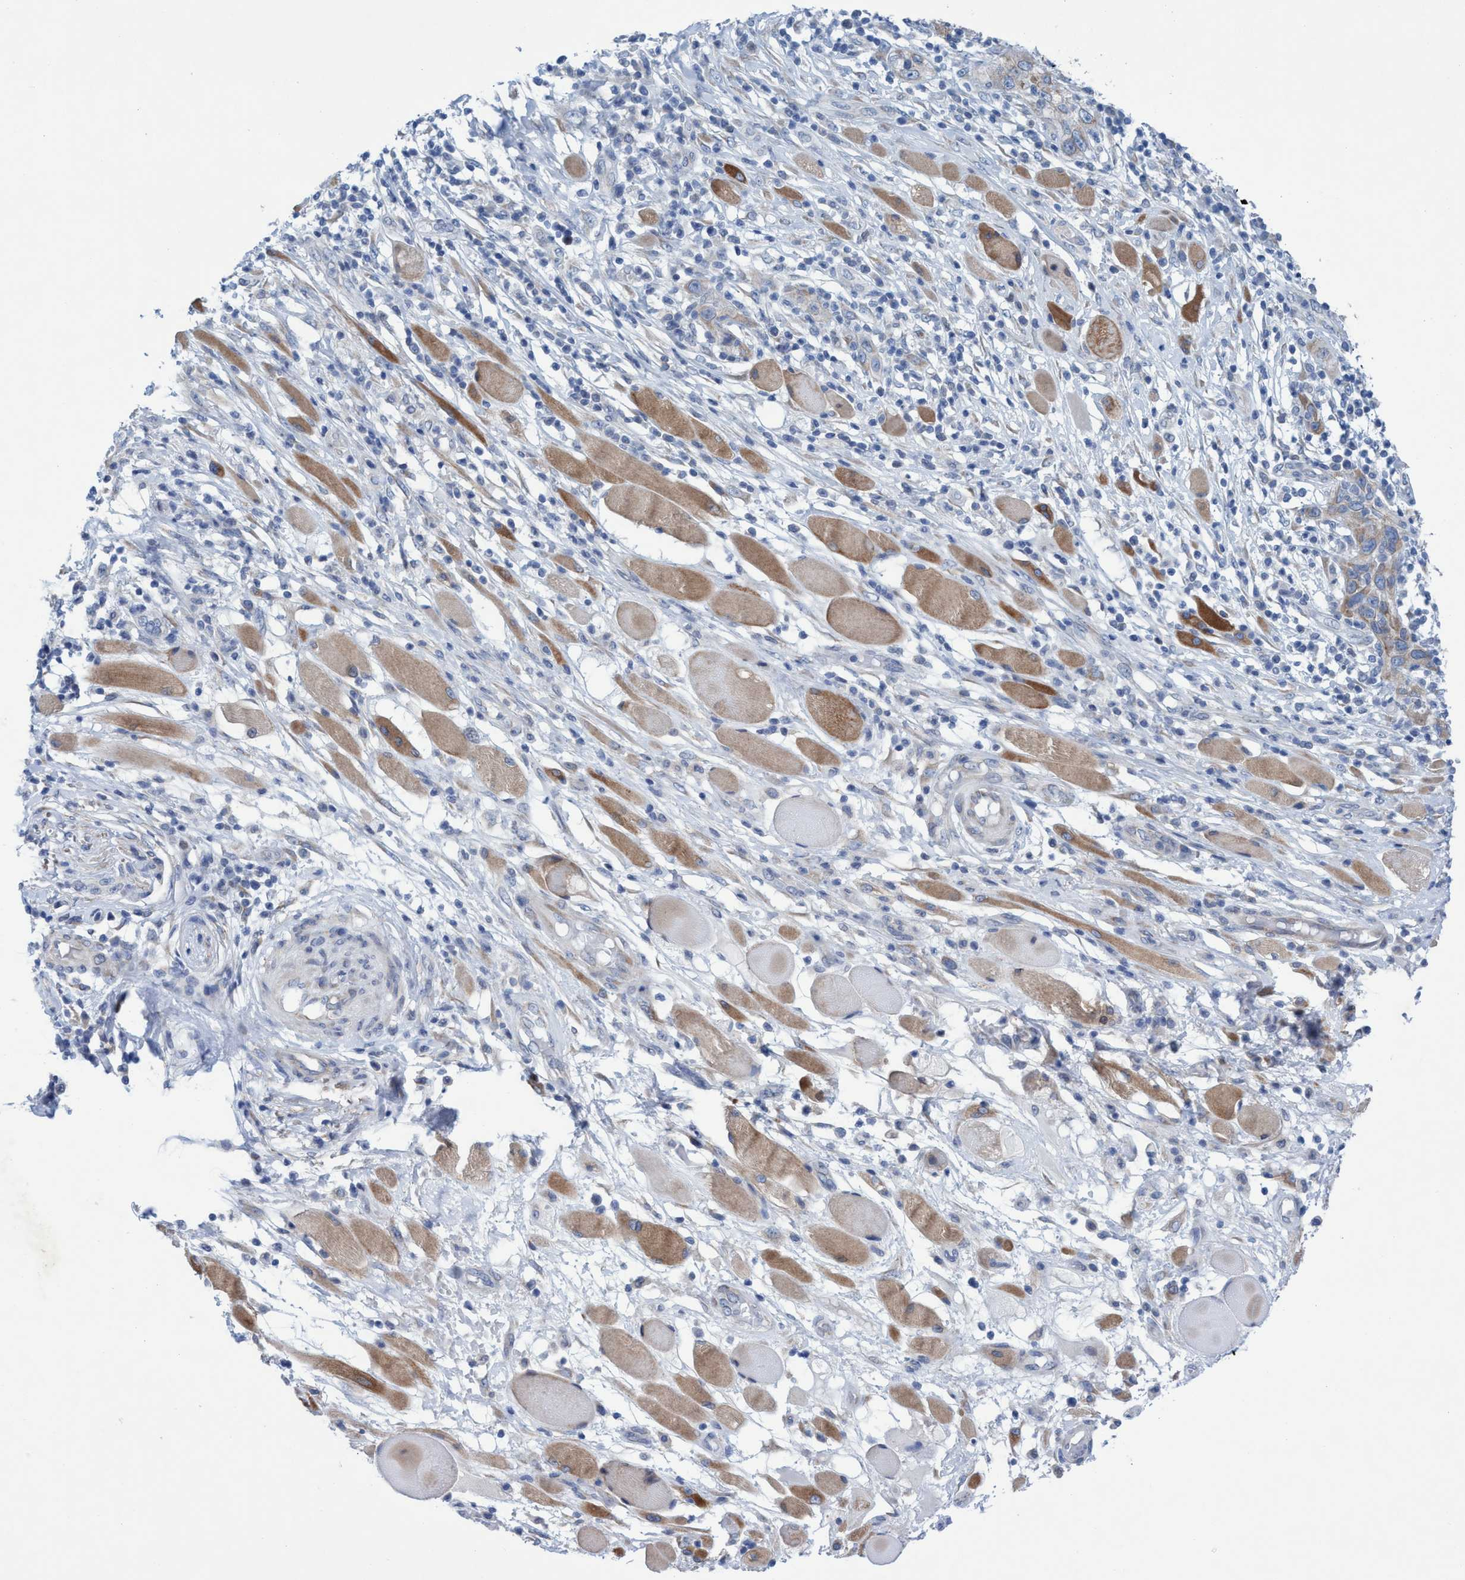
{"staining": {"intensity": "weak", "quantity": ">75%", "location": "cytoplasmic/membranous"}, "tissue": "skin cancer", "cell_type": "Tumor cells", "image_type": "cancer", "snomed": [{"axis": "morphology", "description": "Squamous cell carcinoma, NOS"}, {"axis": "topography", "description": "Skin"}], "caption": "Squamous cell carcinoma (skin) stained with a protein marker exhibits weak staining in tumor cells.", "gene": "RSAD1", "patient": {"sex": "female", "age": 88}}